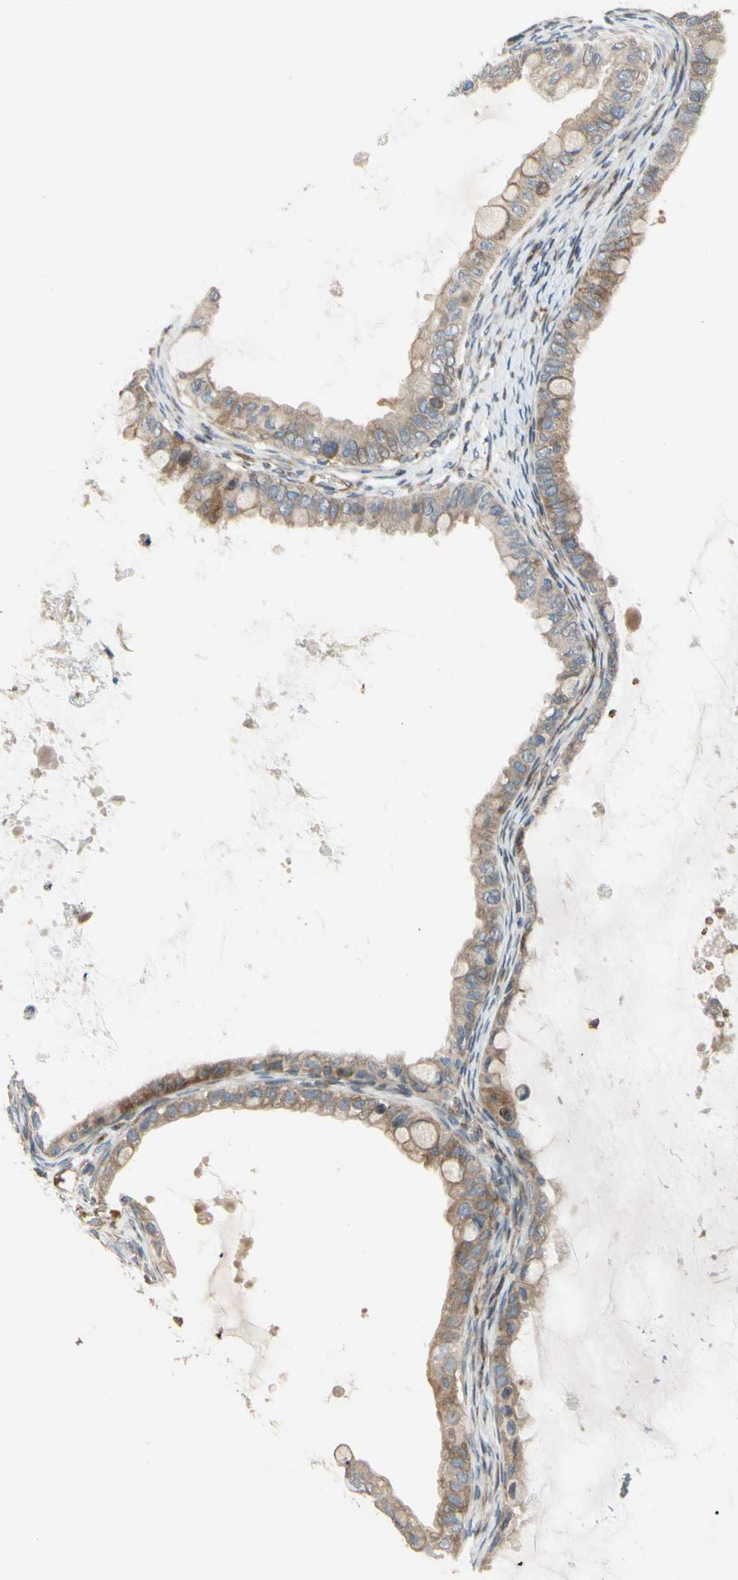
{"staining": {"intensity": "weak", "quantity": ">75%", "location": "cytoplasmic/membranous"}, "tissue": "ovarian cancer", "cell_type": "Tumor cells", "image_type": "cancer", "snomed": [{"axis": "morphology", "description": "Cystadenocarcinoma, mucinous, NOS"}, {"axis": "topography", "description": "Ovary"}], "caption": "Ovarian mucinous cystadenocarcinoma stained with a protein marker reveals weak staining in tumor cells.", "gene": "SPTLC1", "patient": {"sex": "female", "age": 80}}